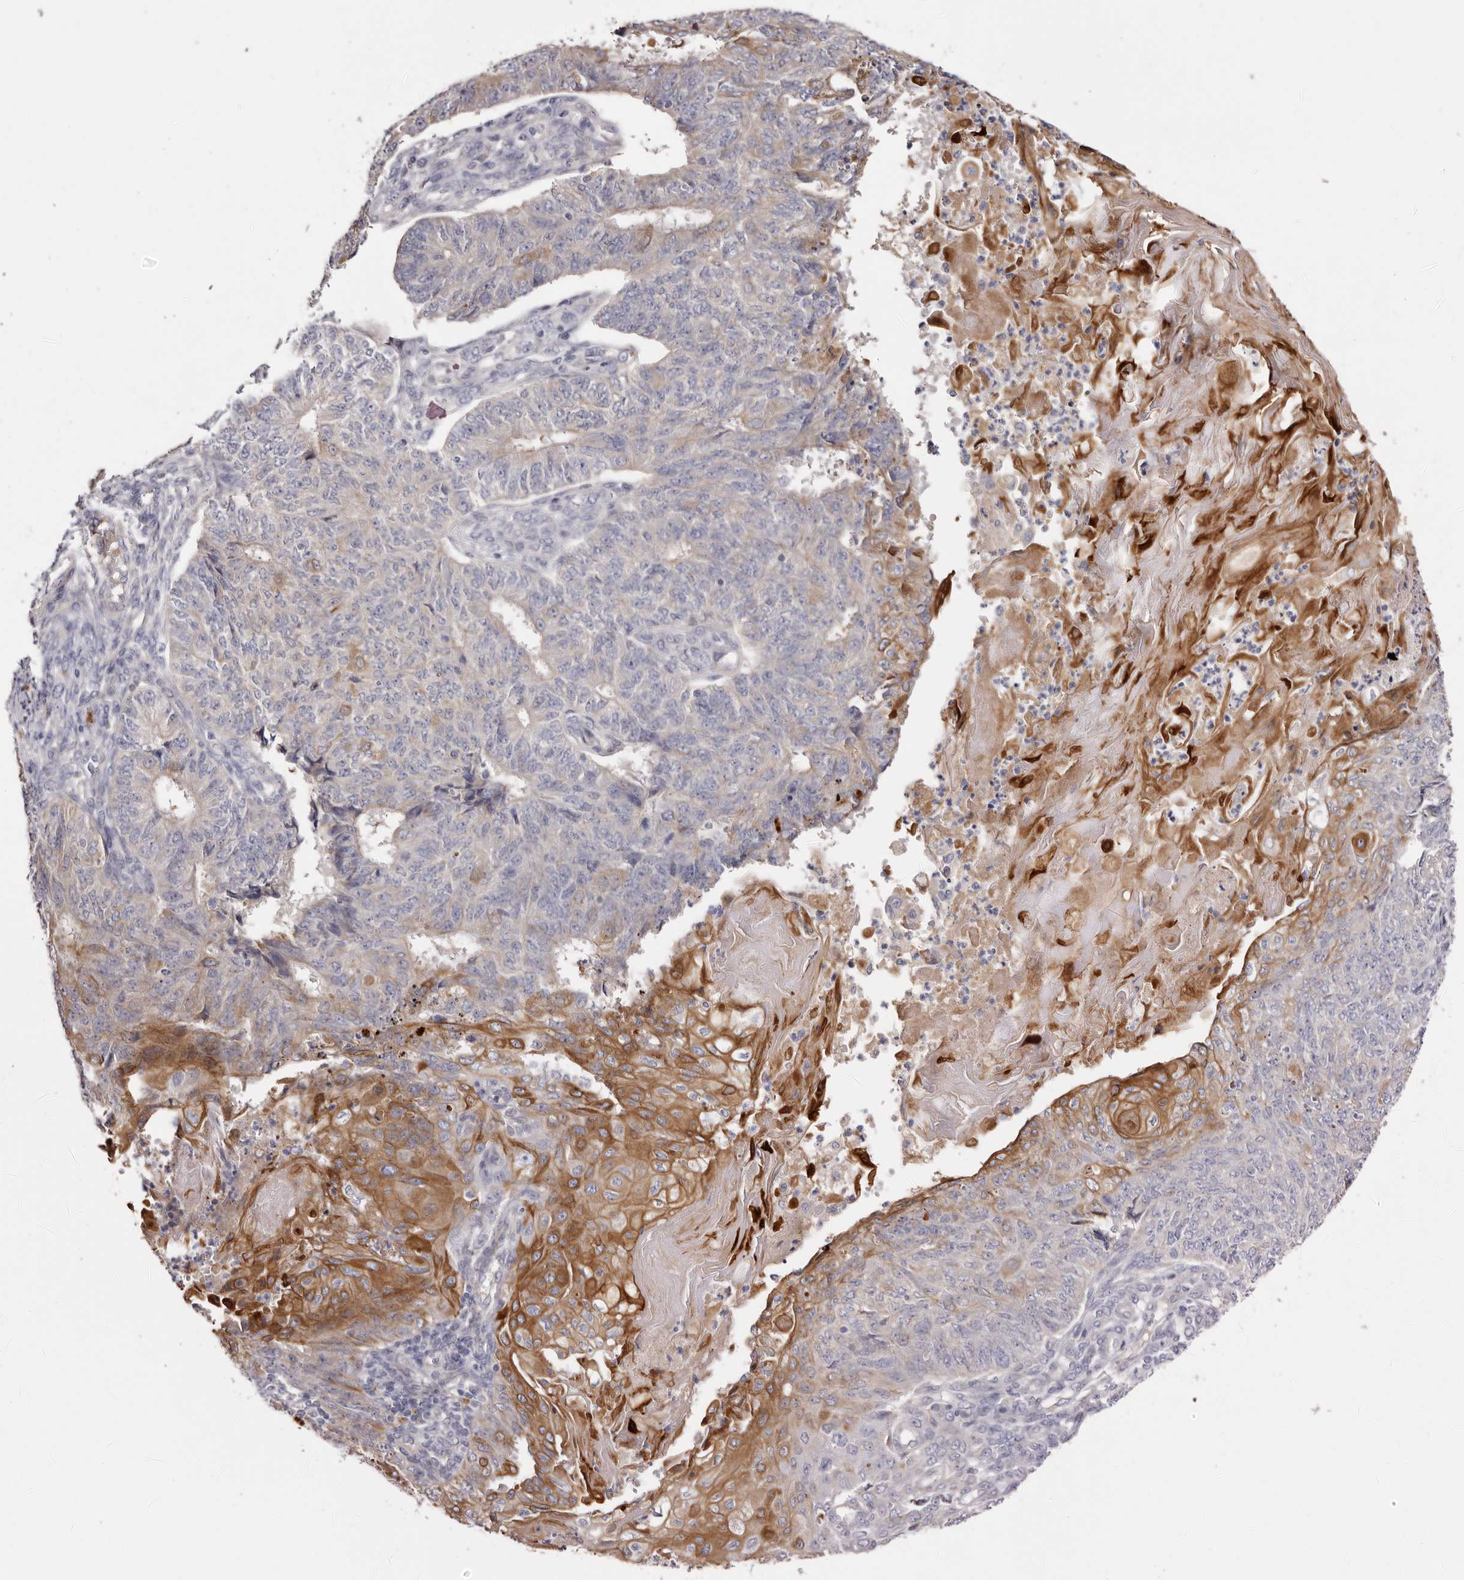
{"staining": {"intensity": "moderate", "quantity": "<25%", "location": "cytoplasmic/membranous"}, "tissue": "endometrial cancer", "cell_type": "Tumor cells", "image_type": "cancer", "snomed": [{"axis": "morphology", "description": "Adenocarcinoma, NOS"}, {"axis": "topography", "description": "Endometrium"}], "caption": "Immunohistochemistry of human adenocarcinoma (endometrial) displays low levels of moderate cytoplasmic/membranous positivity in approximately <25% of tumor cells.", "gene": "STK16", "patient": {"sex": "female", "age": 32}}